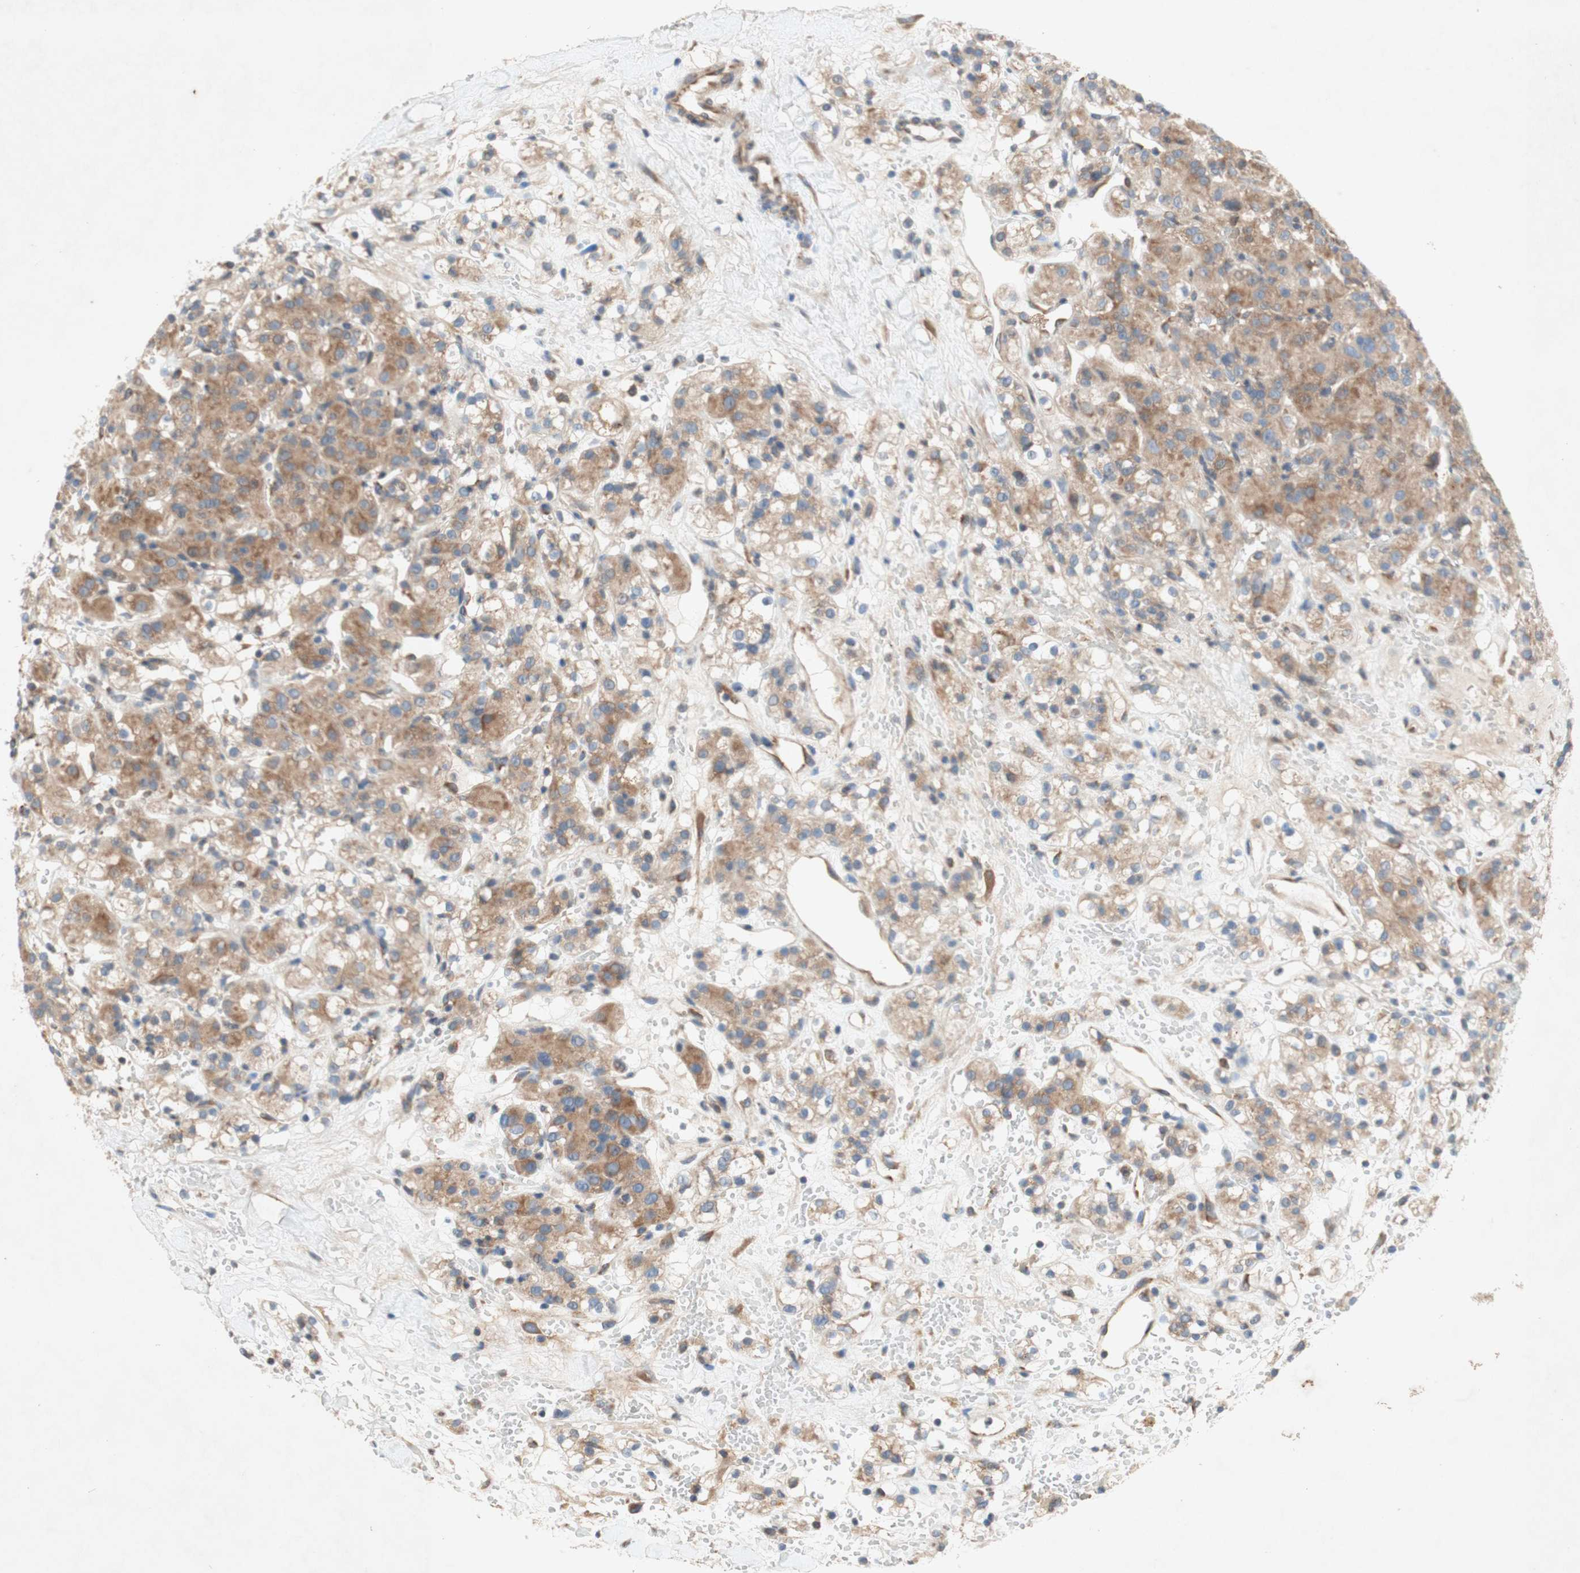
{"staining": {"intensity": "moderate", "quantity": ">75%", "location": "cytoplasmic/membranous"}, "tissue": "renal cancer", "cell_type": "Tumor cells", "image_type": "cancer", "snomed": [{"axis": "morphology", "description": "Adenocarcinoma, NOS"}, {"axis": "topography", "description": "Kidney"}], "caption": "There is medium levels of moderate cytoplasmic/membranous expression in tumor cells of renal cancer, as demonstrated by immunohistochemical staining (brown color).", "gene": "SOCS2", "patient": {"sex": "male", "age": 61}}